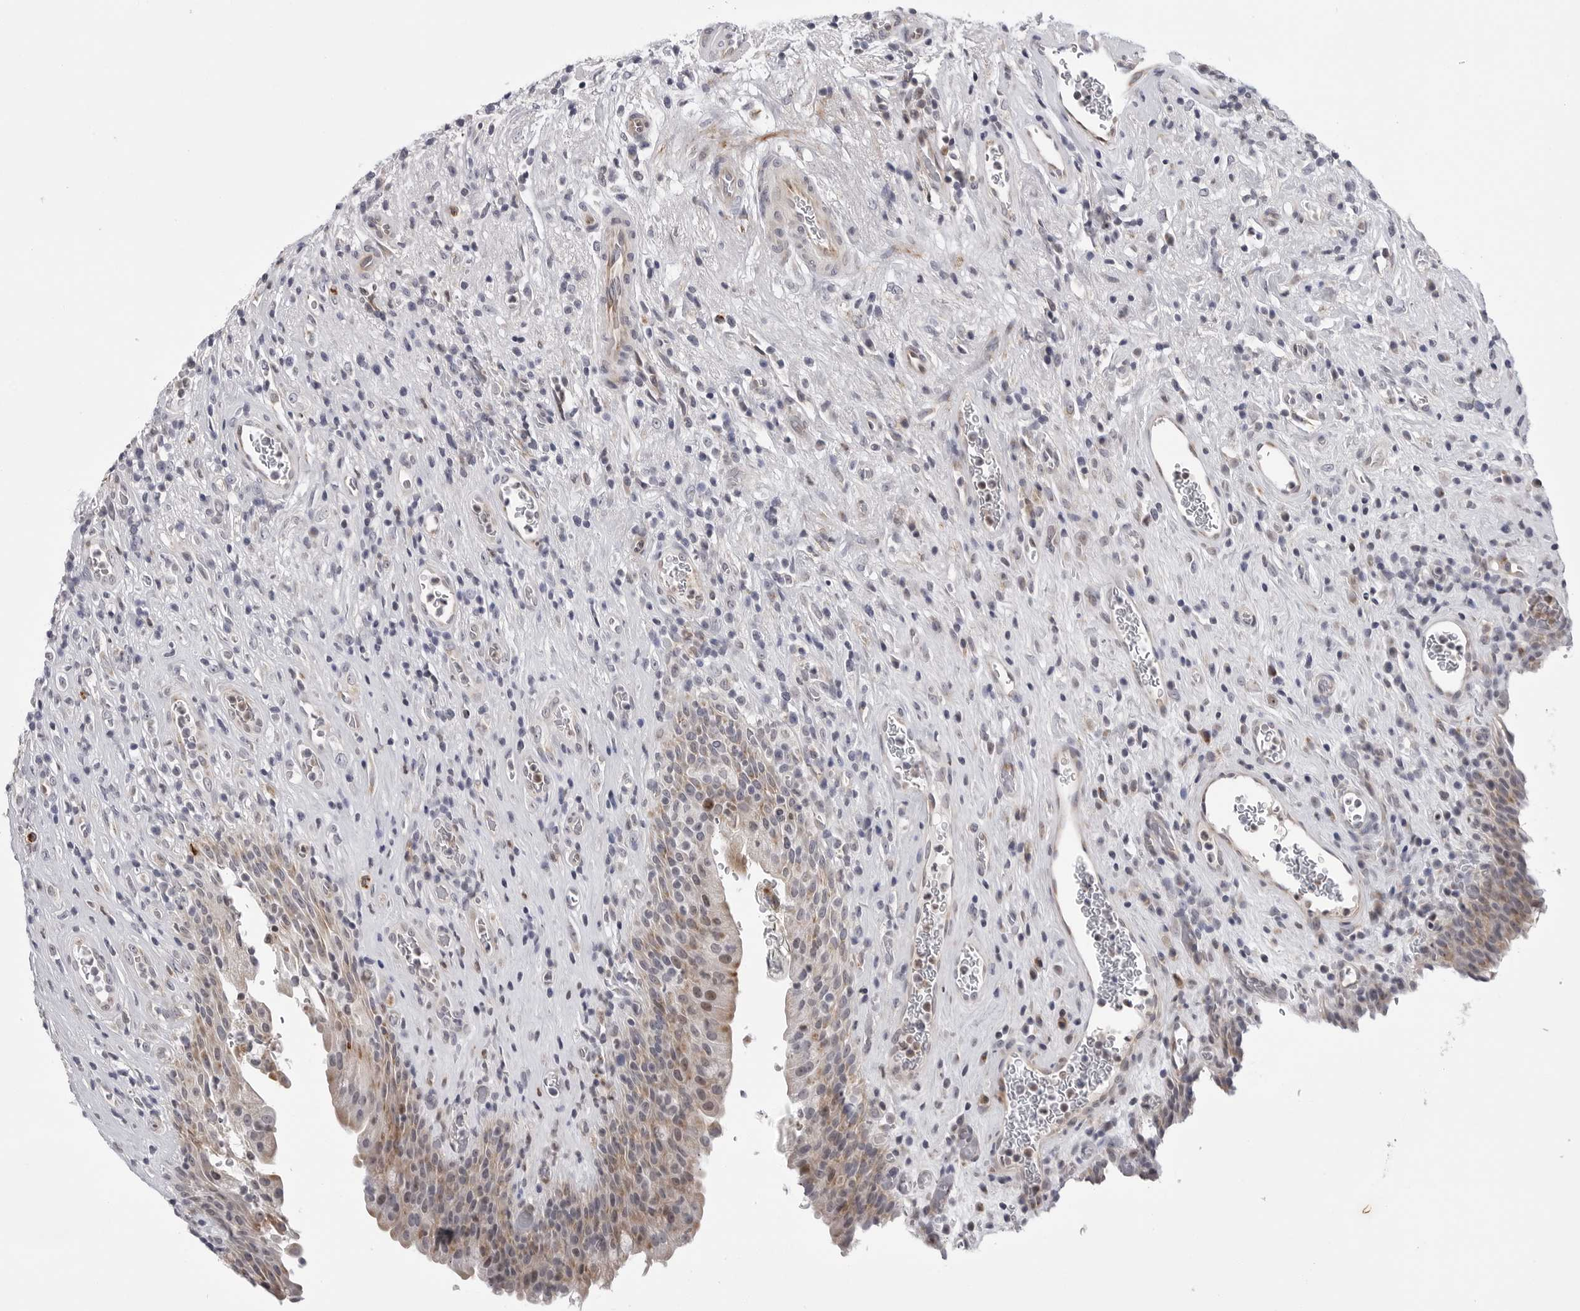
{"staining": {"intensity": "weak", "quantity": "25%-75%", "location": "cytoplasmic/membranous"}, "tissue": "urinary bladder", "cell_type": "Urothelial cells", "image_type": "normal", "snomed": [{"axis": "morphology", "description": "Normal tissue, NOS"}, {"axis": "morphology", "description": "Inflammation, NOS"}, {"axis": "topography", "description": "Urinary bladder"}], "caption": "Protein staining shows weak cytoplasmic/membranous staining in about 25%-75% of urothelial cells in benign urinary bladder.", "gene": "CDK20", "patient": {"sex": "female", "age": 75}}